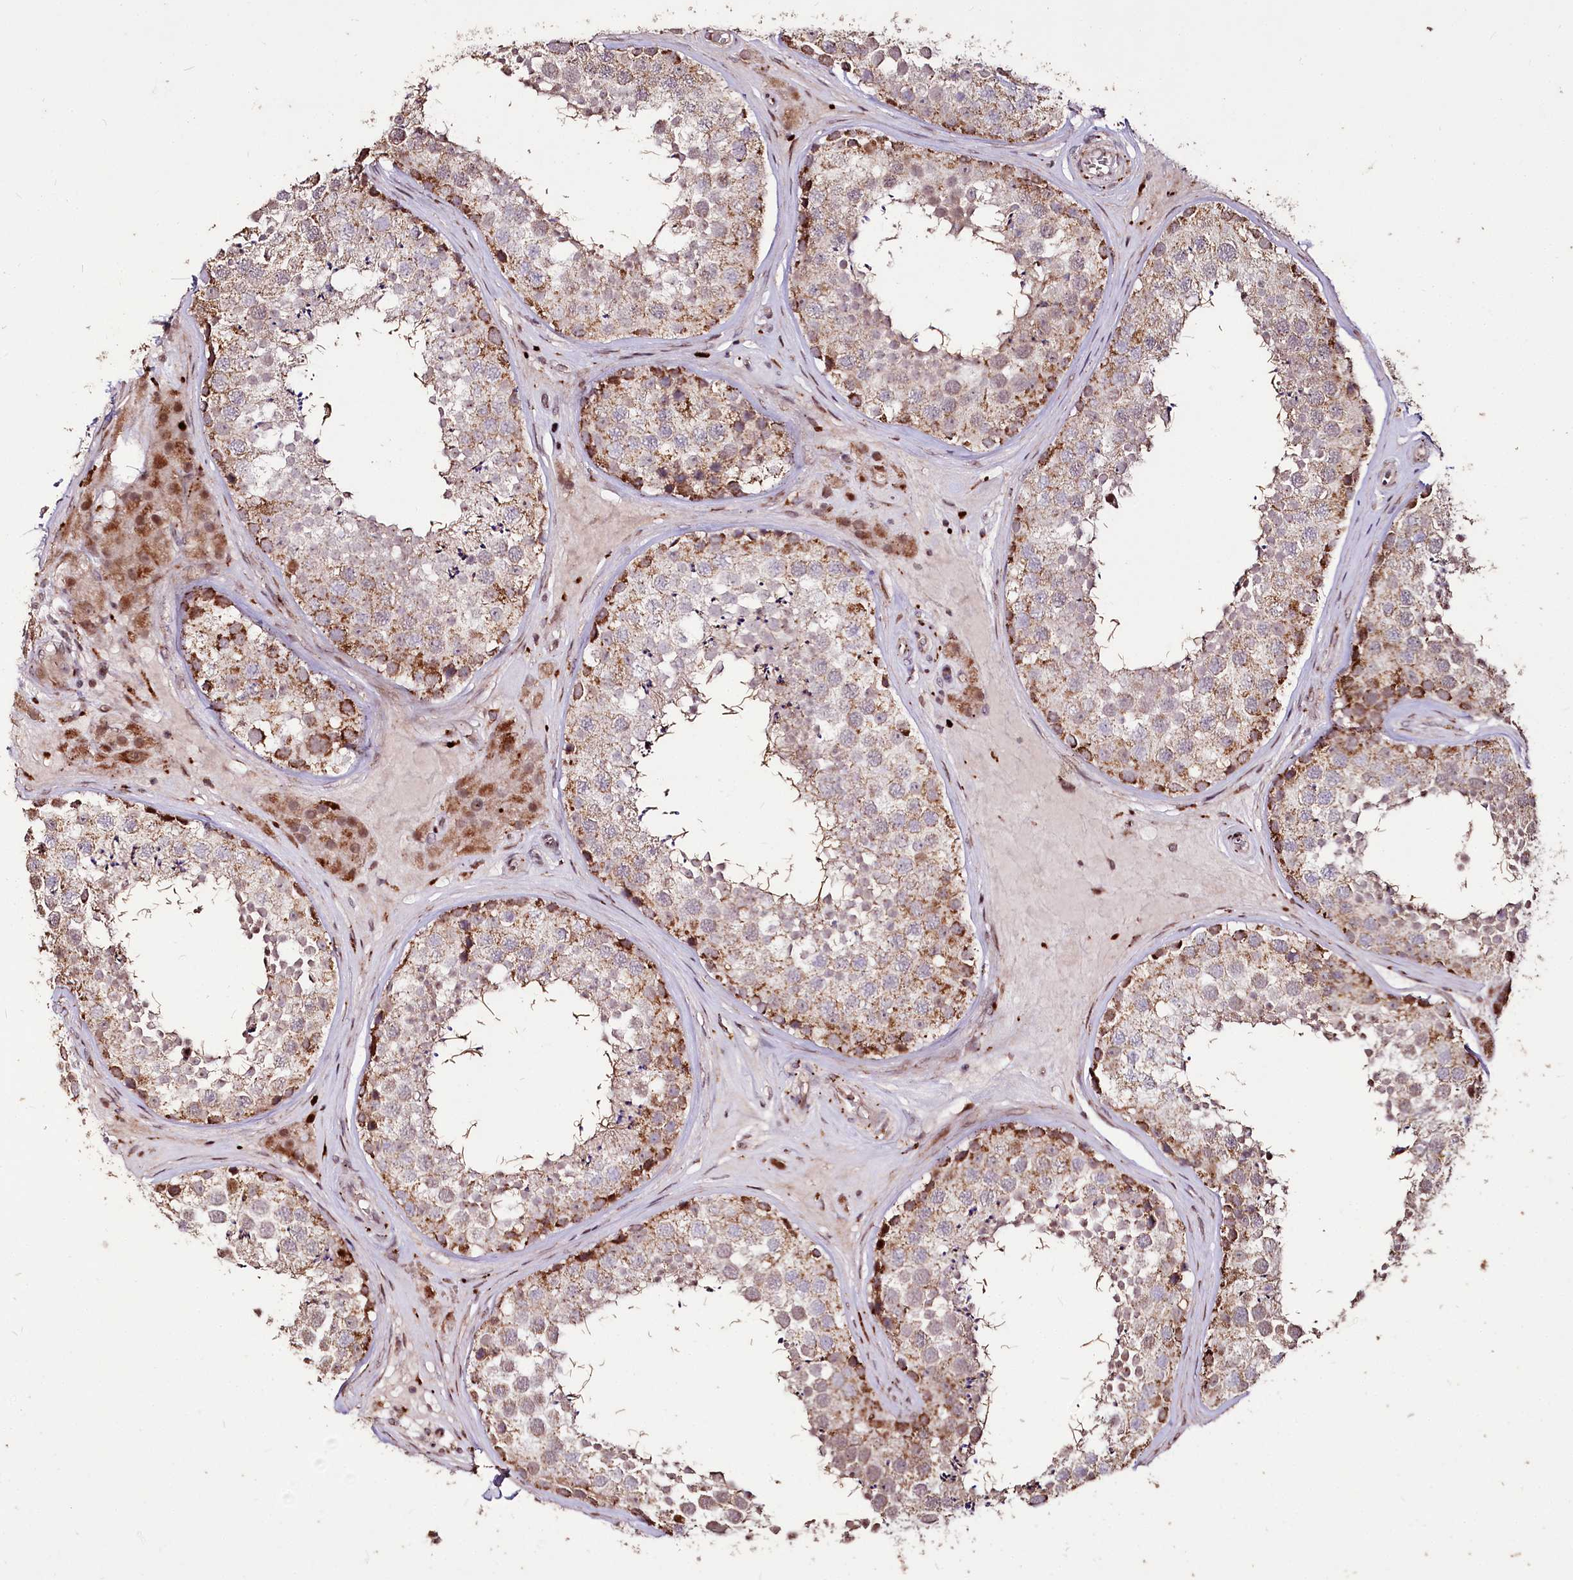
{"staining": {"intensity": "moderate", "quantity": "25%-75%", "location": "cytoplasmic/membranous"}, "tissue": "testis", "cell_type": "Cells in seminiferous ducts", "image_type": "normal", "snomed": [{"axis": "morphology", "description": "Normal tissue, NOS"}, {"axis": "topography", "description": "Testis"}], "caption": "Immunohistochemistry (IHC) of benign human testis reveals medium levels of moderate cytoplasmic/membranous positivity in approximately 25%-75% of cells in seminiferous ducts. (IHC, brightfield microscopy, high magnification).", "gene": "CARD19", "patient": {"sex": "male", "age": 46}}